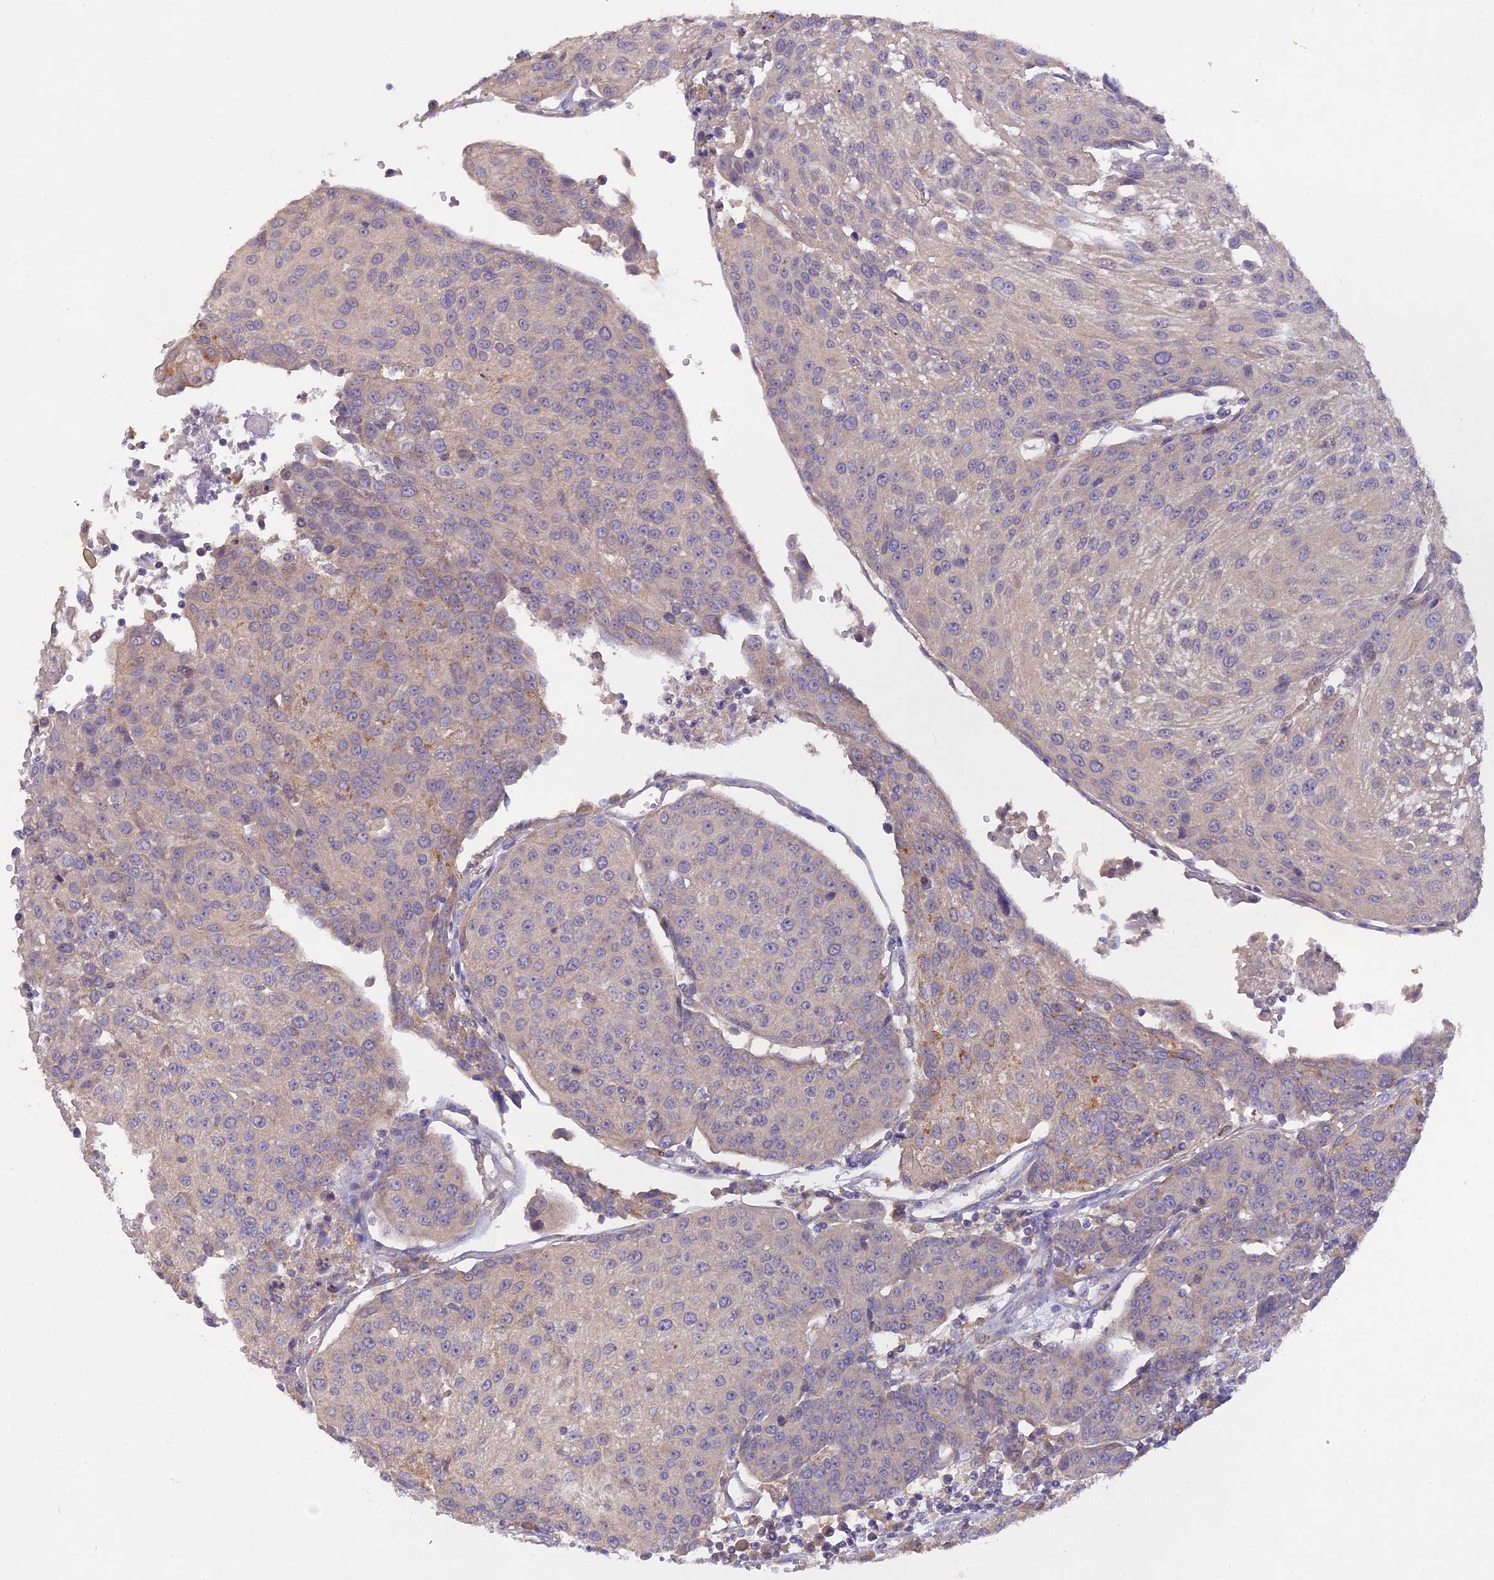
{"staining": {"intensity": "negative", "quantity": "none", "location": "none"}, "tissue": "urothelial cancer", "cell_type": "Tumor cells", "image_type": "cancer", "snomed": [{"axis": "morphology", "description": "Urothelial carcinoma, High grade"}, {"axis": "topography", "description": "Urinary bladder"}], "caption": "Urothelial cancer was stained to show a protein in brown. There is no significant staining in tumor cells.", "gene": "SLC26A4", "patient": {"sex": "female", "age": 85}}